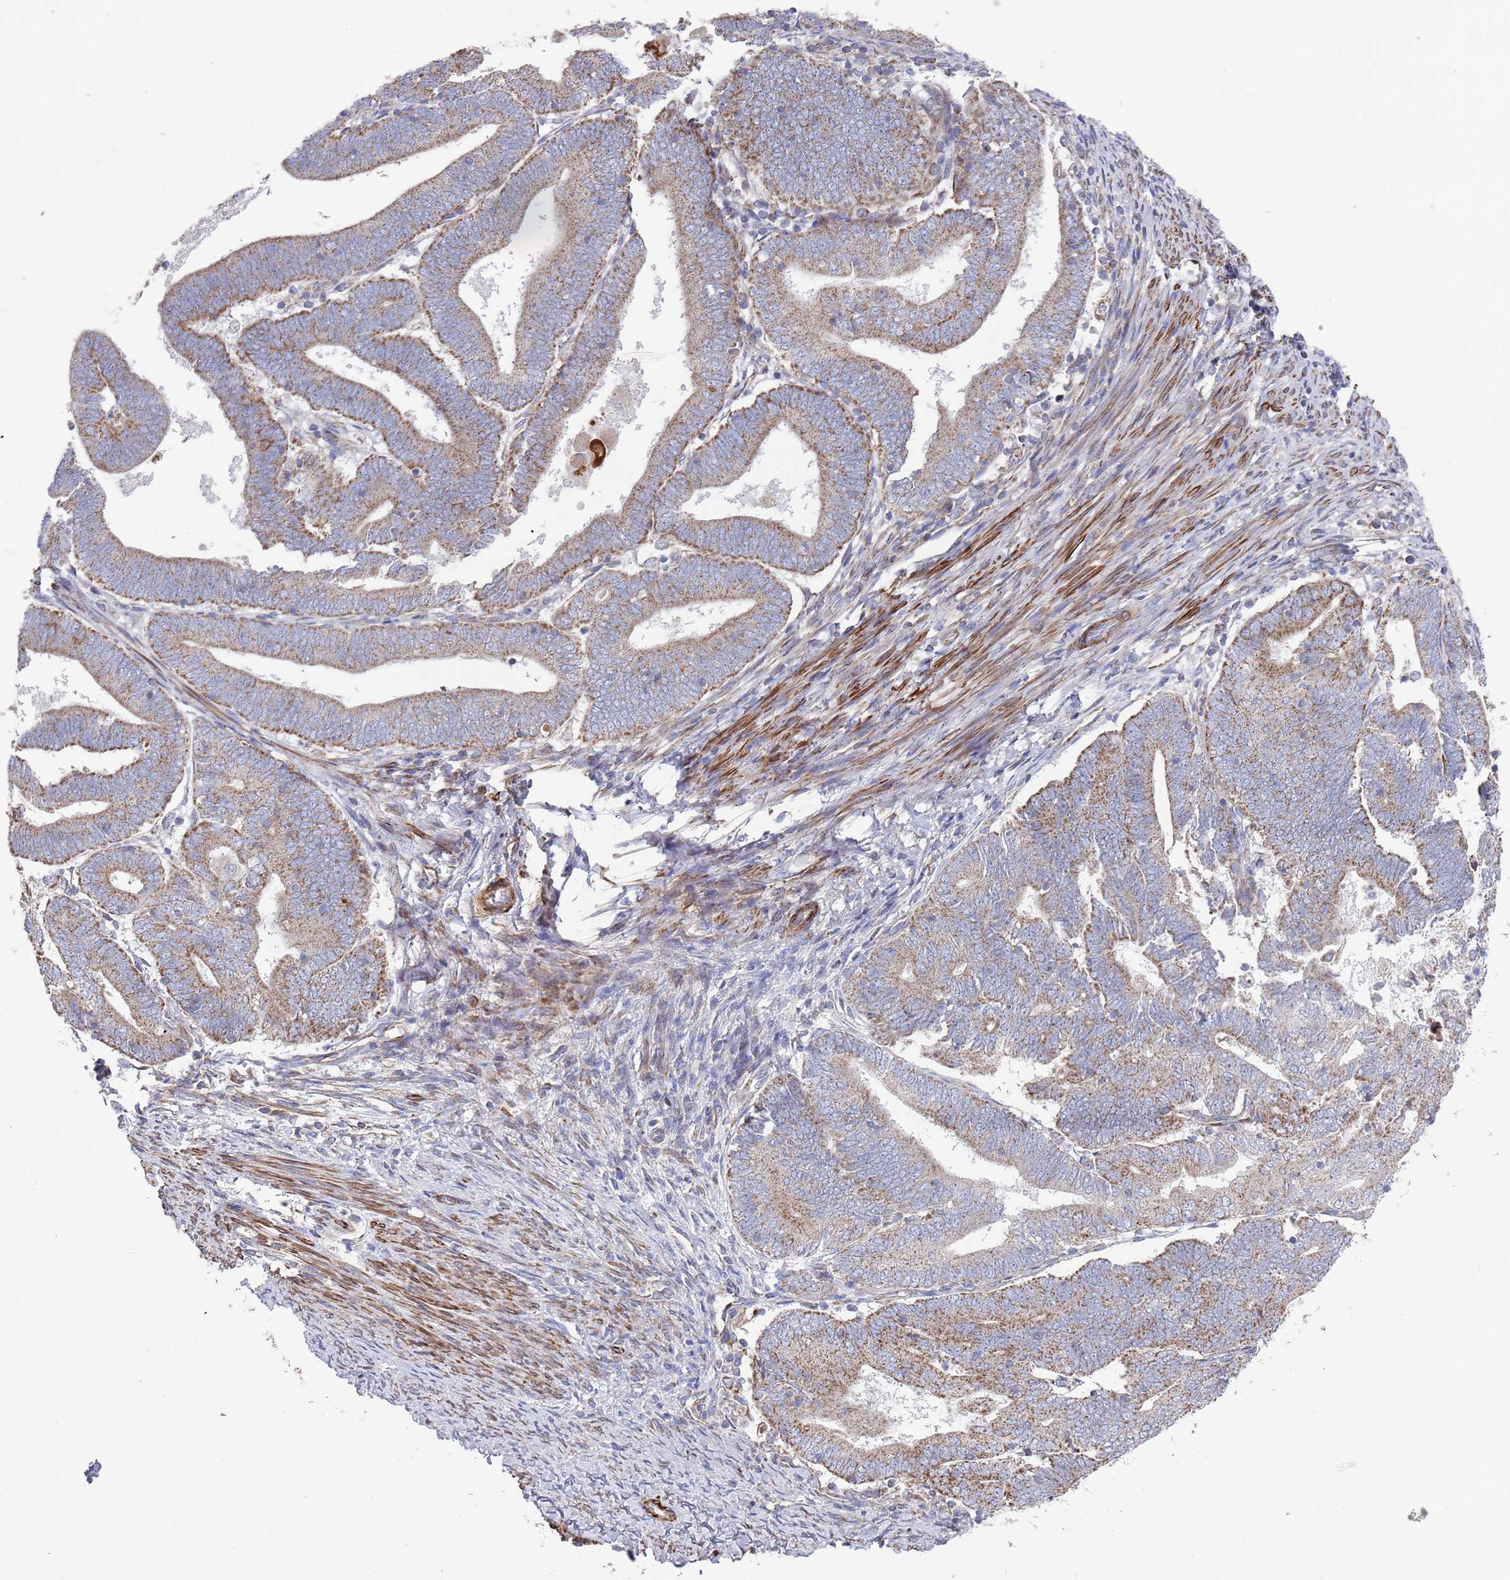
{"staining": {"intensity": "moderate", "quantity": "25%-75%", "location": "cytoplasmic/membranous"}, "tissue": "endometrial cancer", "cell_type": "Tumor cells", "image_type": "cancer", "snomed": [{"axis": "morphology", "description": "Adenocarcinoma, NOS"}, {"axis": "topography", "description": "Endometrium"}], "caption": "Endometrial cancer (adenocarcinoma) stained for a protein (brown) displays moderate cytoplasmic/membranous positive positivity in approximately 25%-75% of tumor cells.", "gene": "WDFY3", "patient": {"sex": "female", "age": 70}}